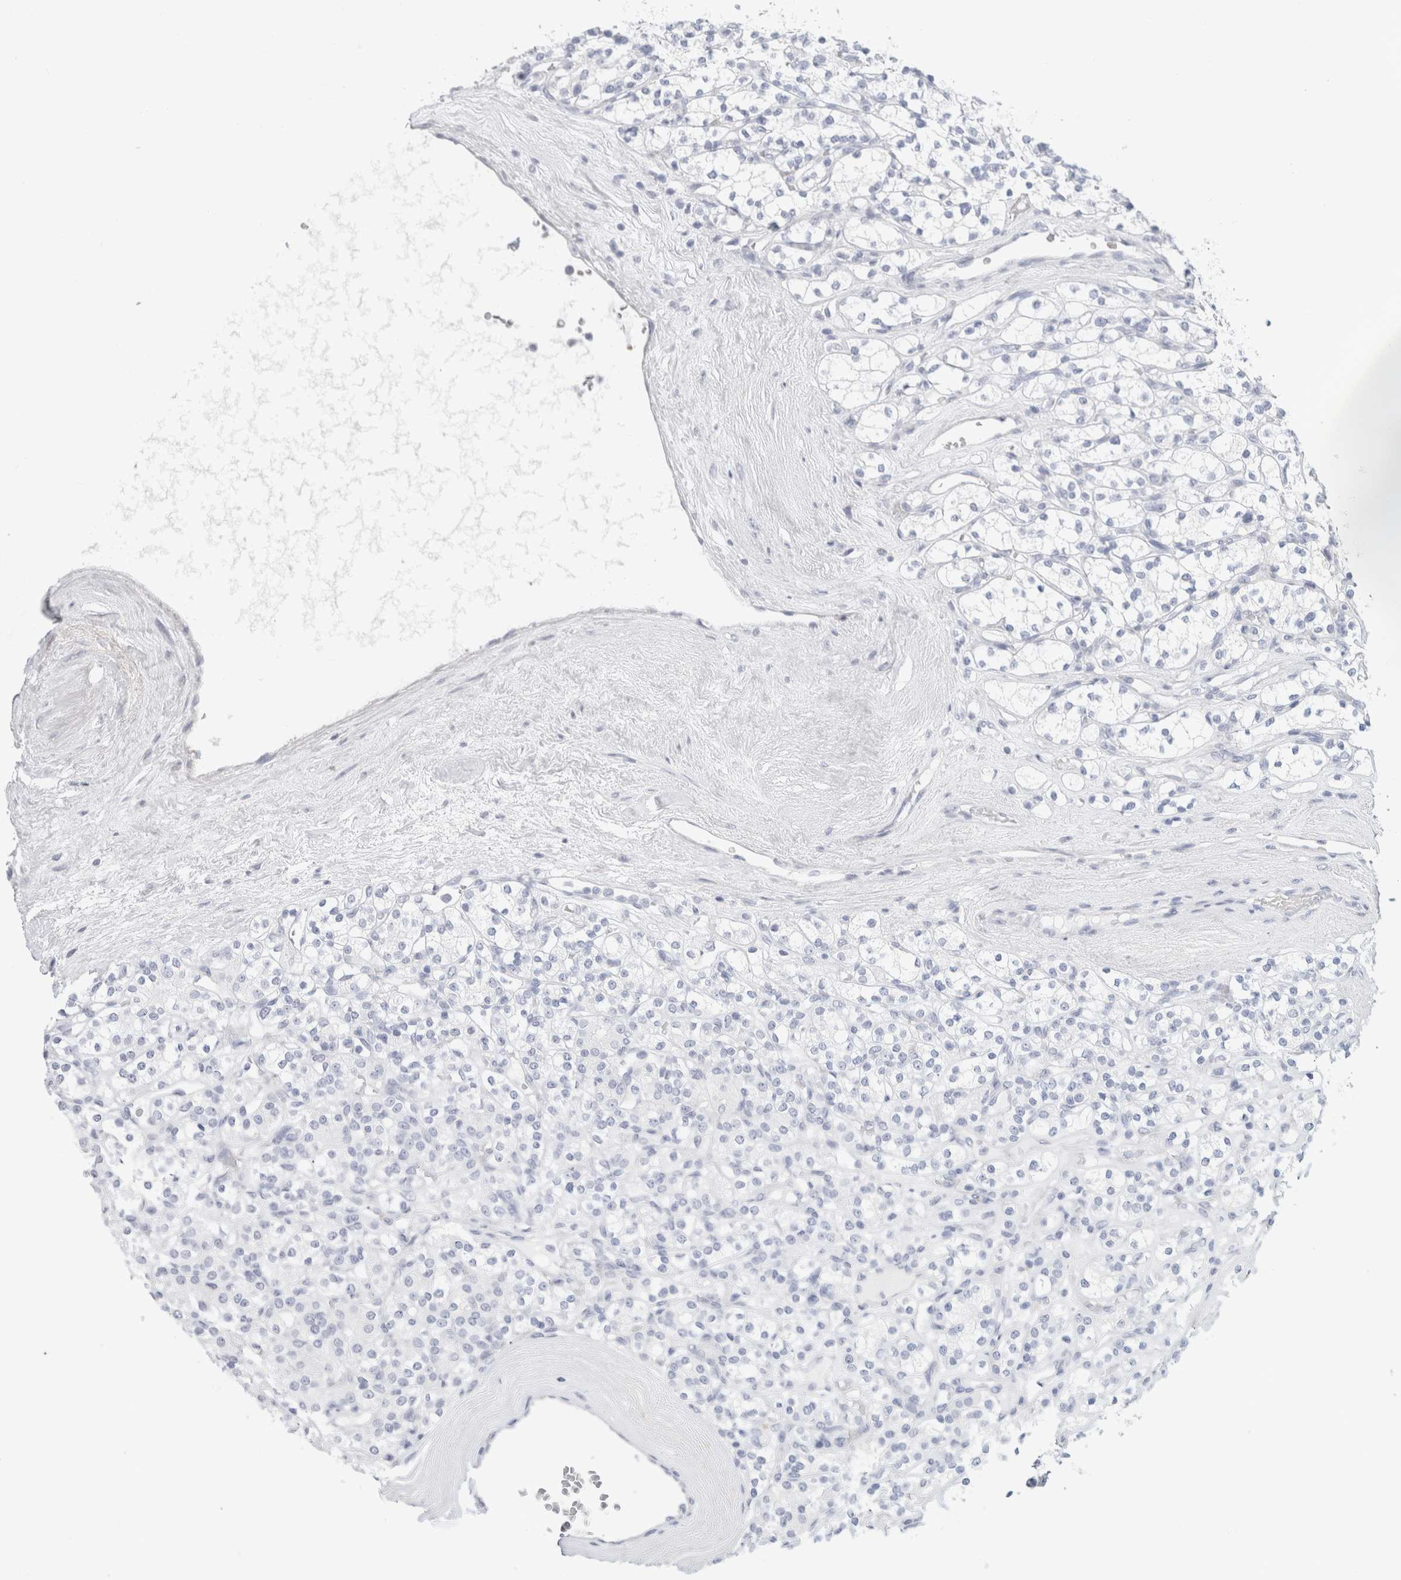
{"staining": {"intensity": "negative", "quantity": "none", "location": "none"}, "tissue": "renal cancer", "cell_type": "Tumor cells", "image_type": "cancer", "snomed": [{"axis": "morphology", "description": "Adenocarcinoma, NOS"}, {"axis": "topography", "description": "Kidney"}], "caption": "Immunohistochemical staining of renal adenocarcinoma demonstrates no significant positivity in tumor cells. (DAB (3,3'-diaminobenzidine) immunohistochemistry, high magnification).", "gene": "RTN4", "patient": {"sex": "male", "age": 77}}